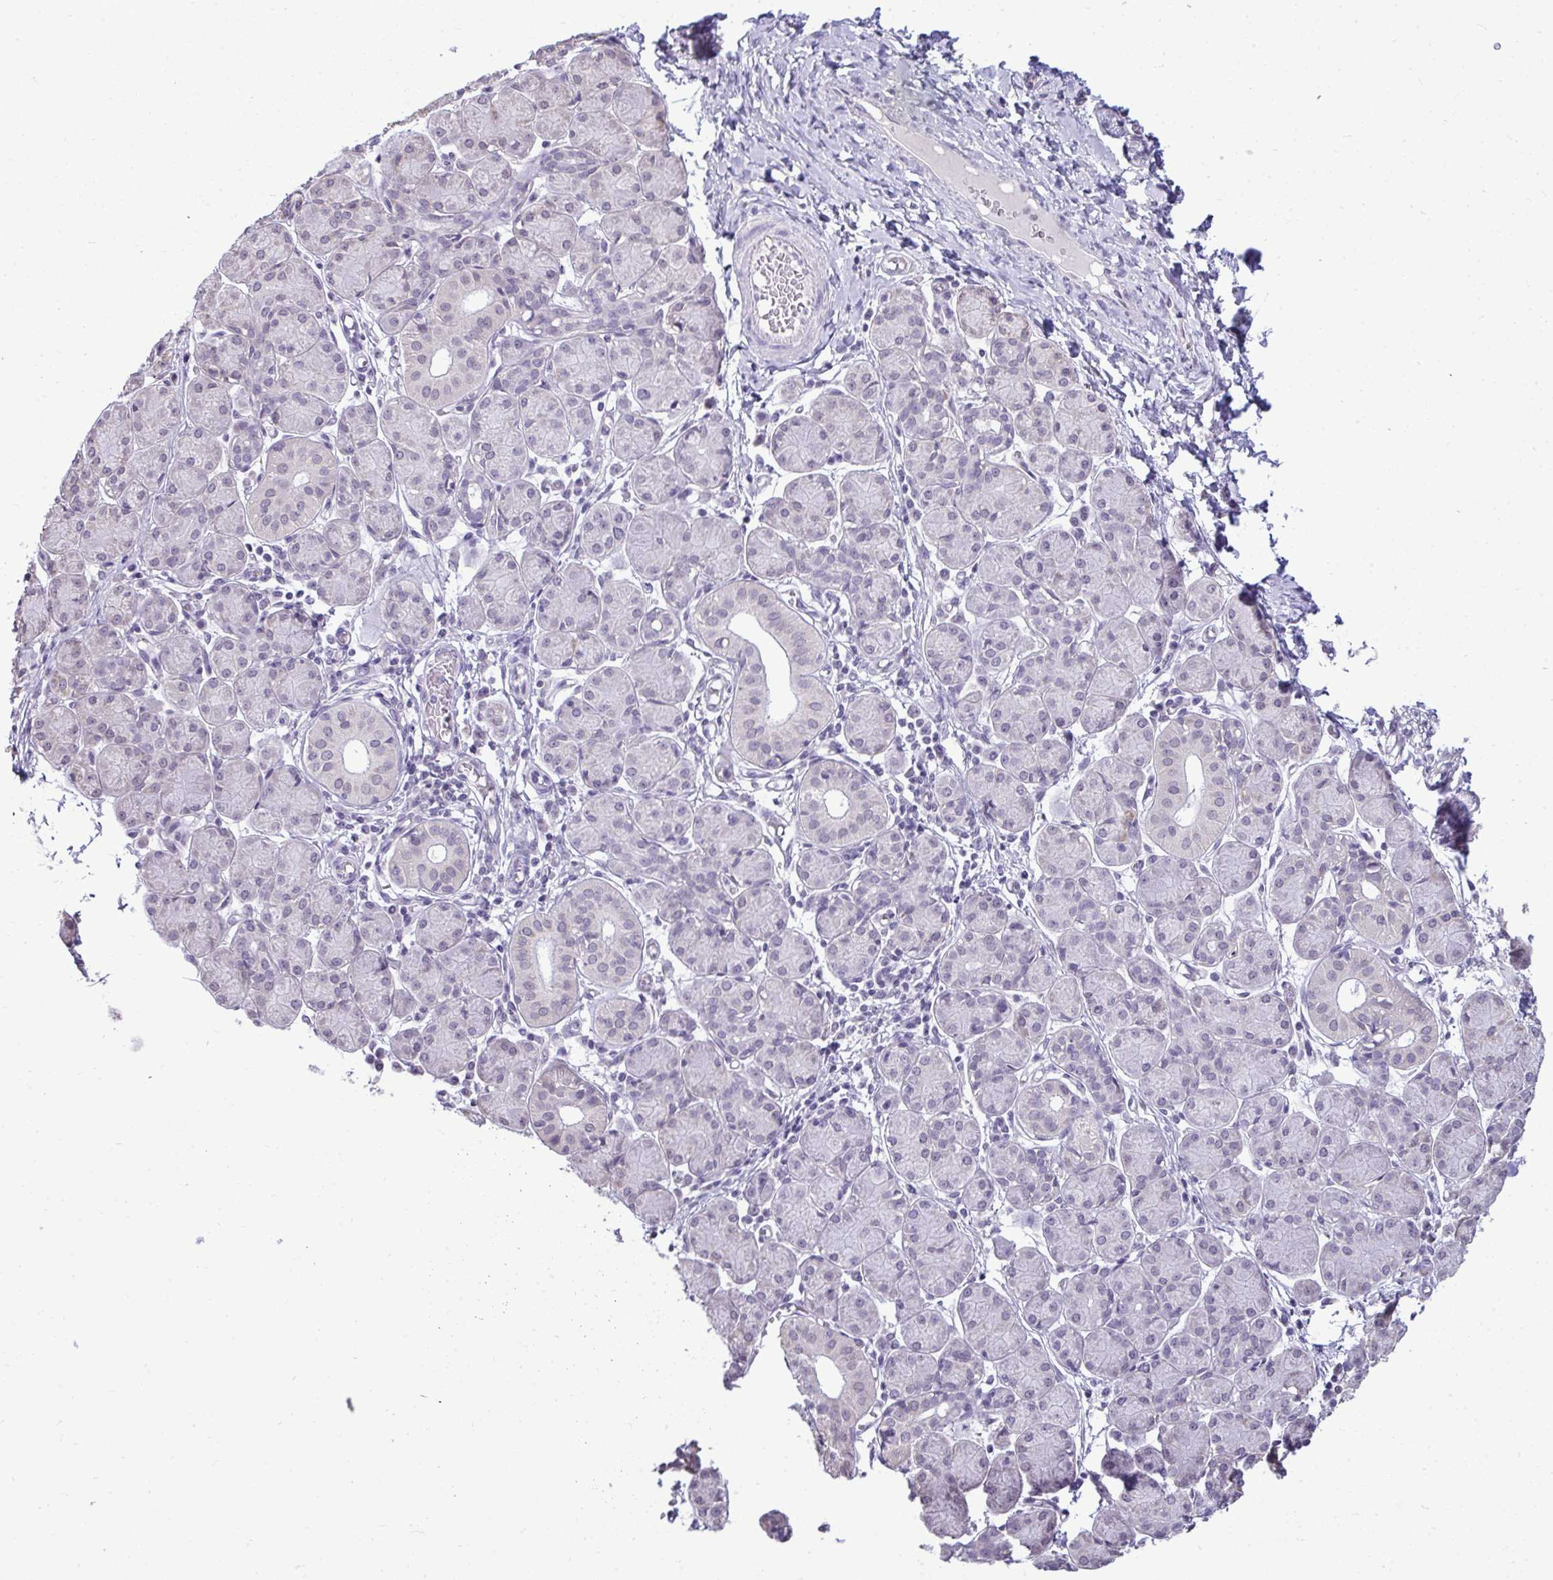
{"staining": {"intensity": "negative", "quantity": "none", "location": "none"}, "tissue": "salivary gland", "cell_type": "Glandular cells", "image_type": "normal", "snomed": [{"axis": "morphology", "description": "Normal tissue, NOS"}, {"axis": "morphology", "description": "Inflammation, NOS"}, {"axis": "topography", "description": "Lymph node"}, {"axis": "topography", "description": "Salivary gland"}], "caption": "Benign salivary gland was stained to show a protein in brown. There is no significant staining in glandular cells. (Brightfield microscopy of DAB (3,3'-diaminobenzidine) IHC at high magnification).", "gene": "NPPA", "patient": {"sex": "male", "age": 3}}